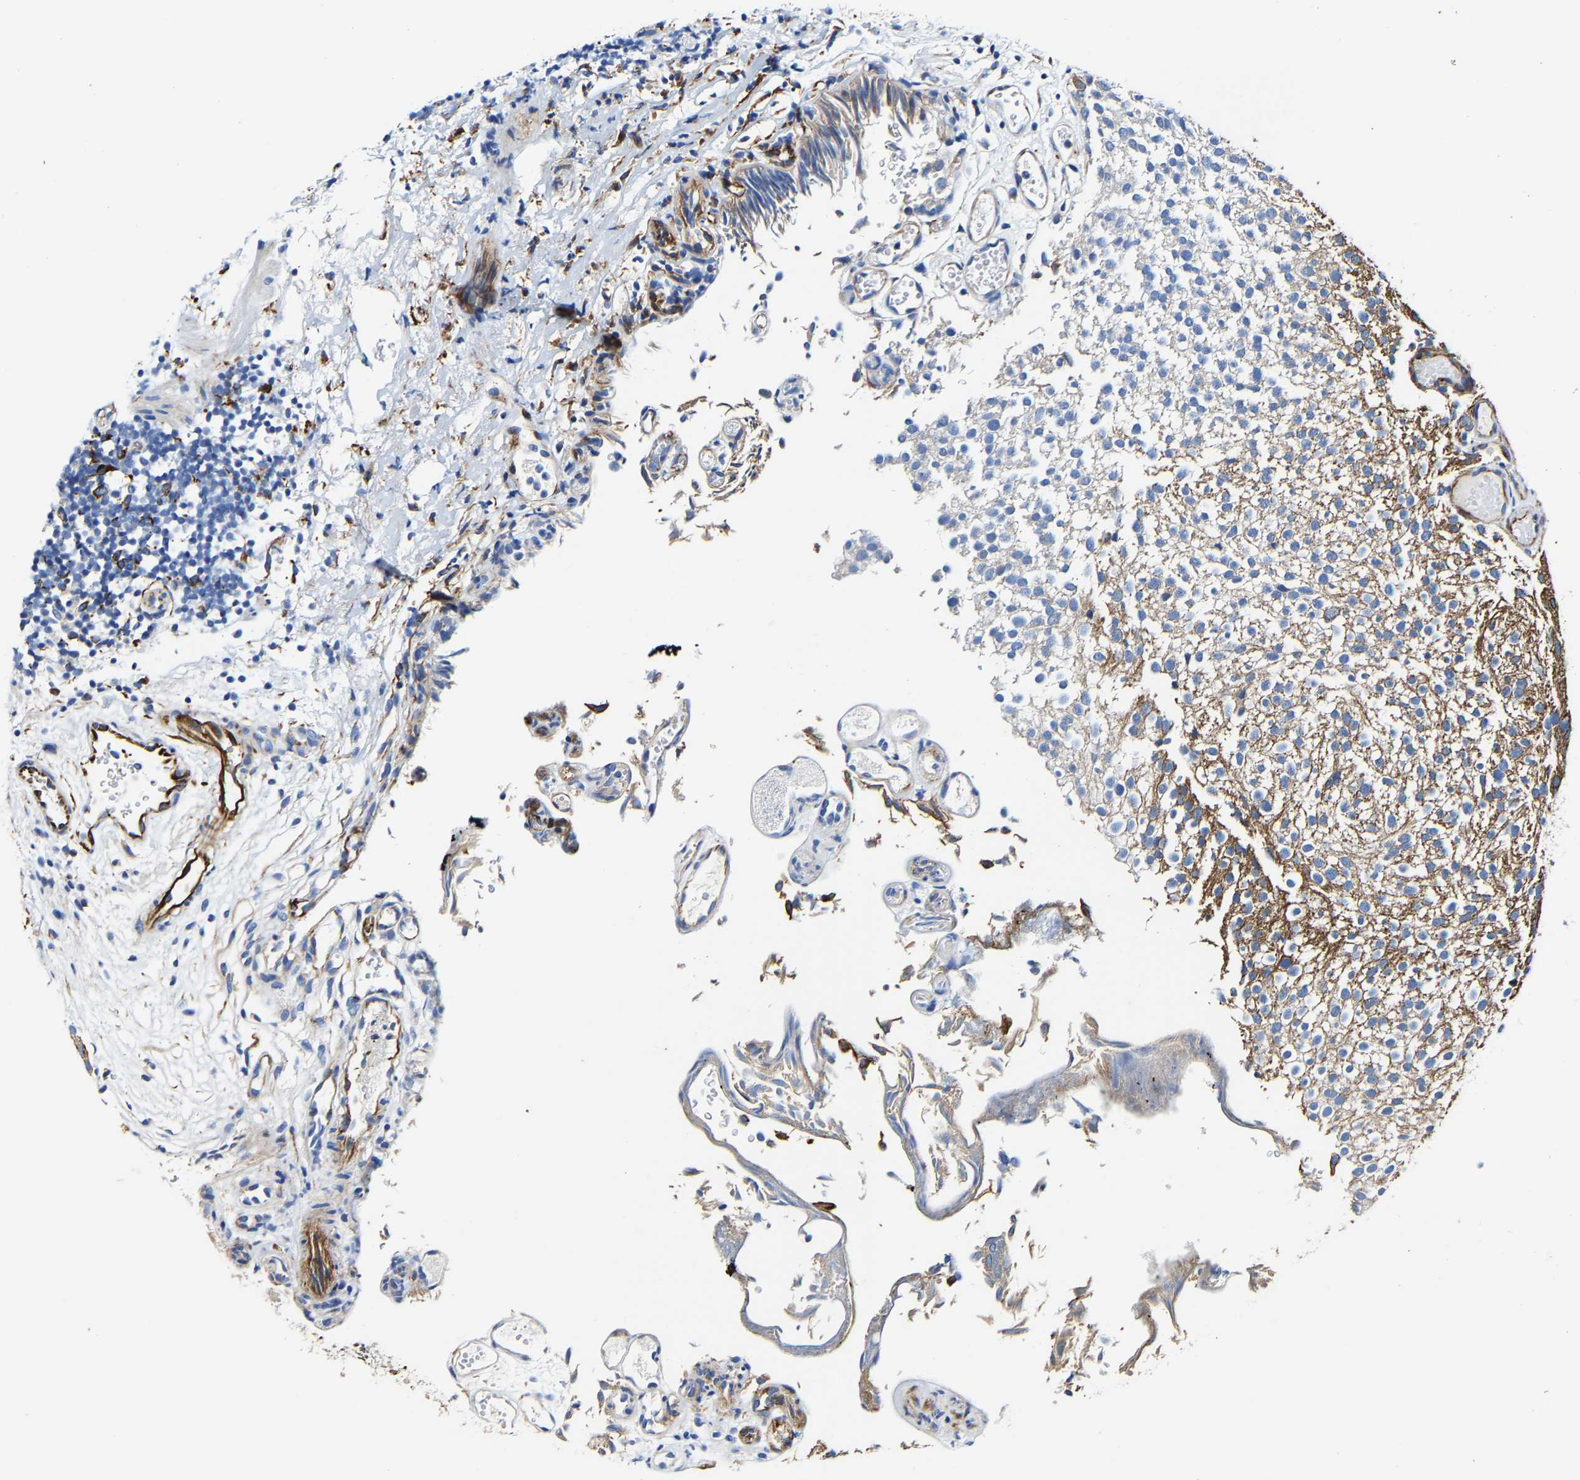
{"staining": {"intensity": "moderate", "quantity": "25%-75%", "location": "cytoplasmic/membranous"}, "tissue": "urothelial cancer", "cell_type": "Tumor cells", "image_type": "cancer", "snomed": [{"axis": "morphology", "description": "Urothelial carcinoma, Low grade"}, {"axis": "topography", "description": "Urinary bladder"}], "caption": "Urothelial cancer stained with DAB IHC exhibits medium levels of moderate cytoplasmic/membranous expression in approximately 25%-75% of tumor cells.", "gene": "MMEL1", "patient": {"sex": "male", "age": 78}}